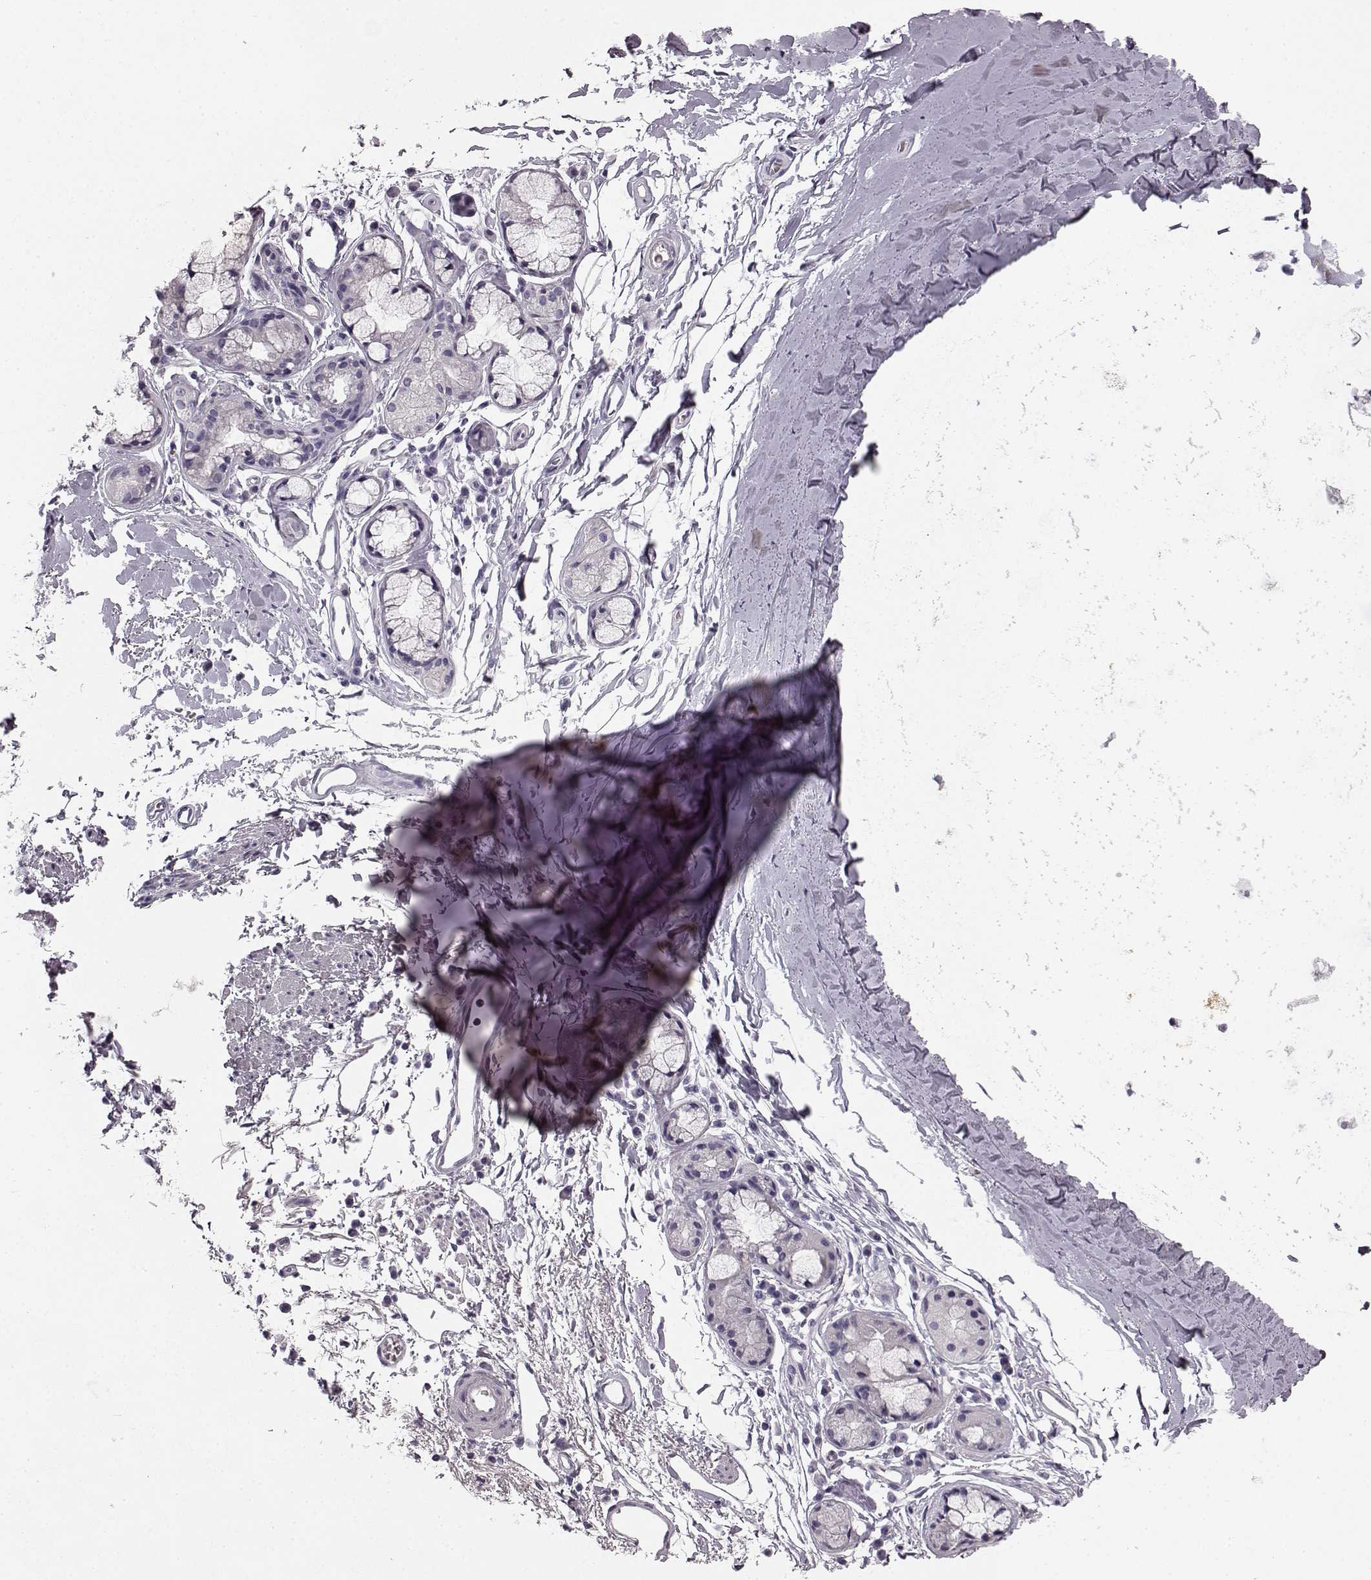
{"staining": {"intensity": "negative", "quantity": "none", "location": "none"}, "tissue": "adipose tissue", "cell_type": "Adipocytes", "image_type": "normal", "snomed": [{"axis": "morphology", "description": "Normal tissue, NOS"}, {"axis": "topography", "description": "Lymph node"}, {"axis": "topography", "description": "Bronchus"}], "caption": "The immunohistochemistry (IHC) image has no significant staining in adipocytes of adipose tissue.", "gene": "KRT81", "patient": {"sex": "female", "age": 70}}